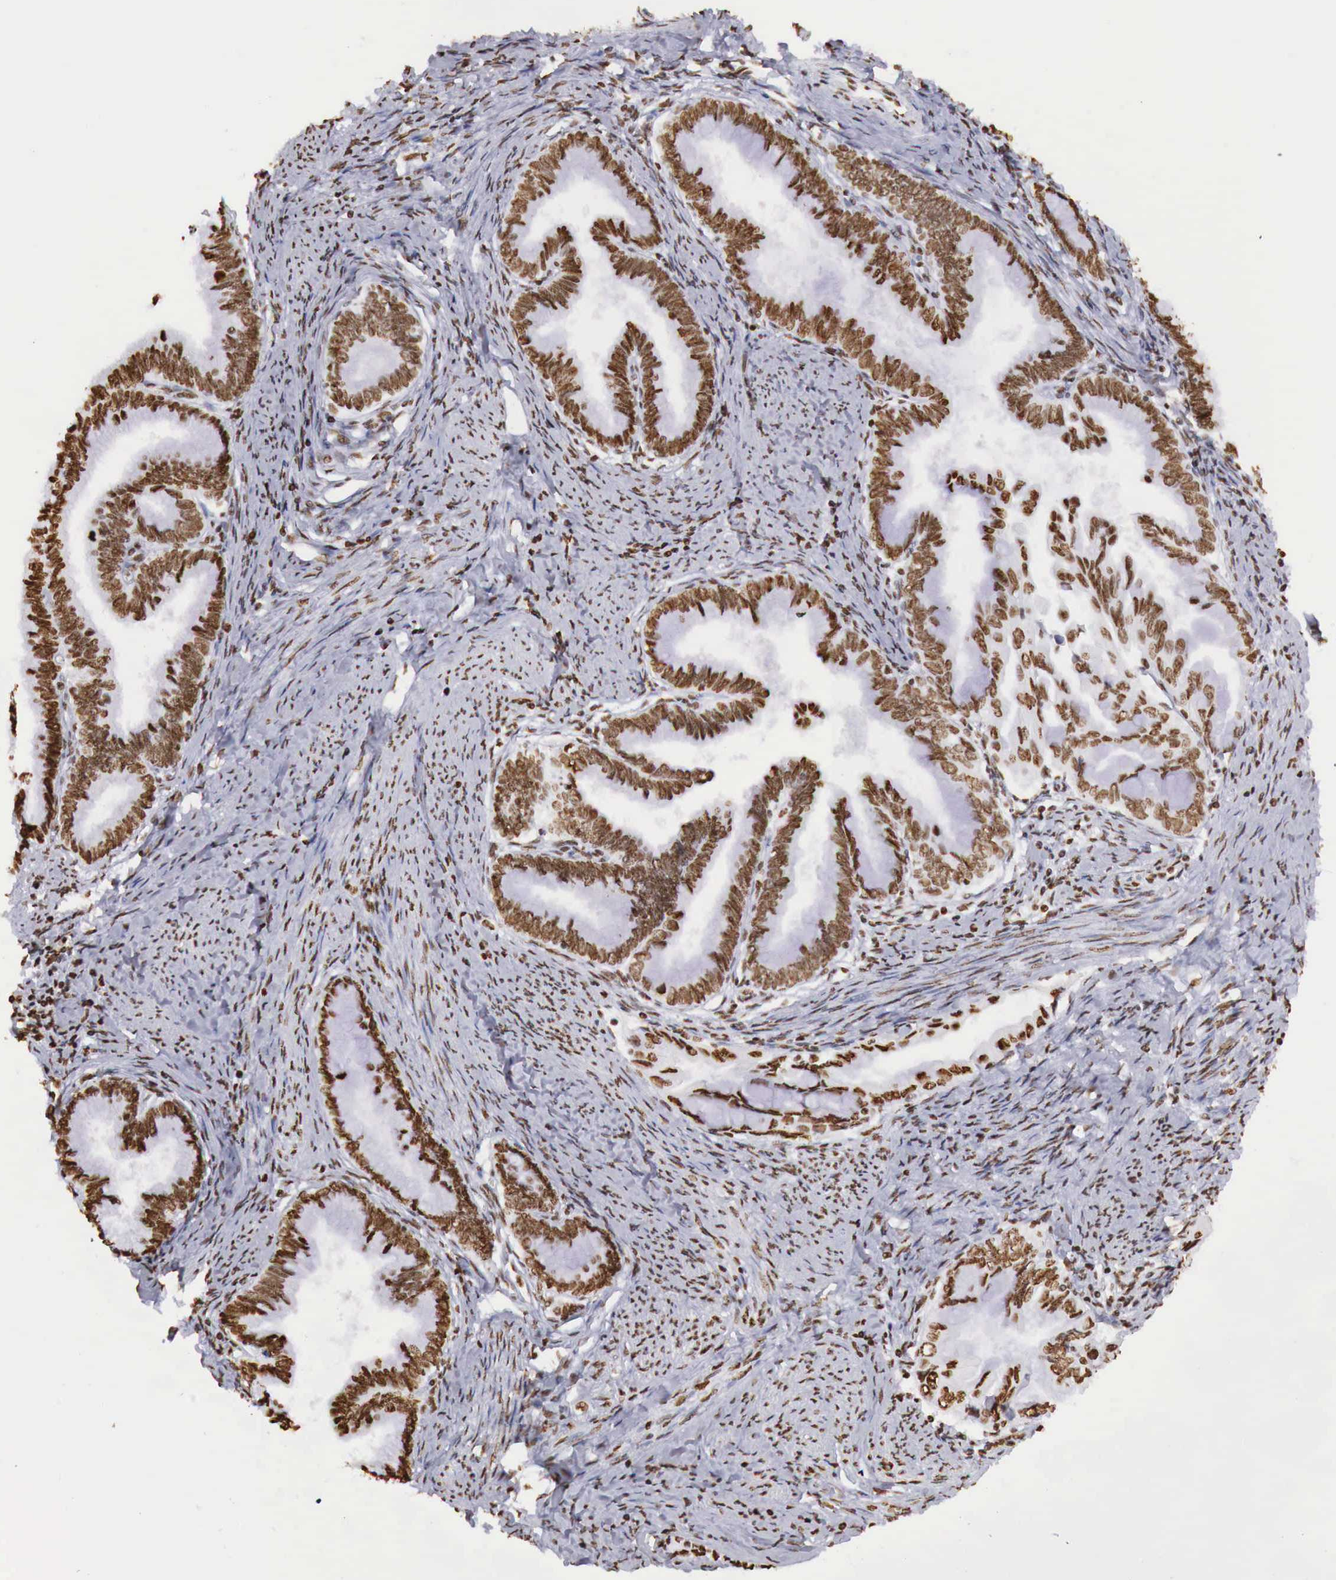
{"staining": {"intensity": "strong", "quantity": ">75%", "location": "nuclear"}, "tissue": "cervical cancer", "cell_type": "Tumor cells", "image_type": "cancer", "snomed": [{"axis": "morphology", "description": "Adenocarcinoma, NOS"}, {"axis": "topography", "description": "Cervix"}], "caption": "This is an image of IHC staining of cervical cancer, which shows strong expression in the nuclear of tumor cells.", "gene": "DKC1", "patient": {"sex": "female", "age": 49}}